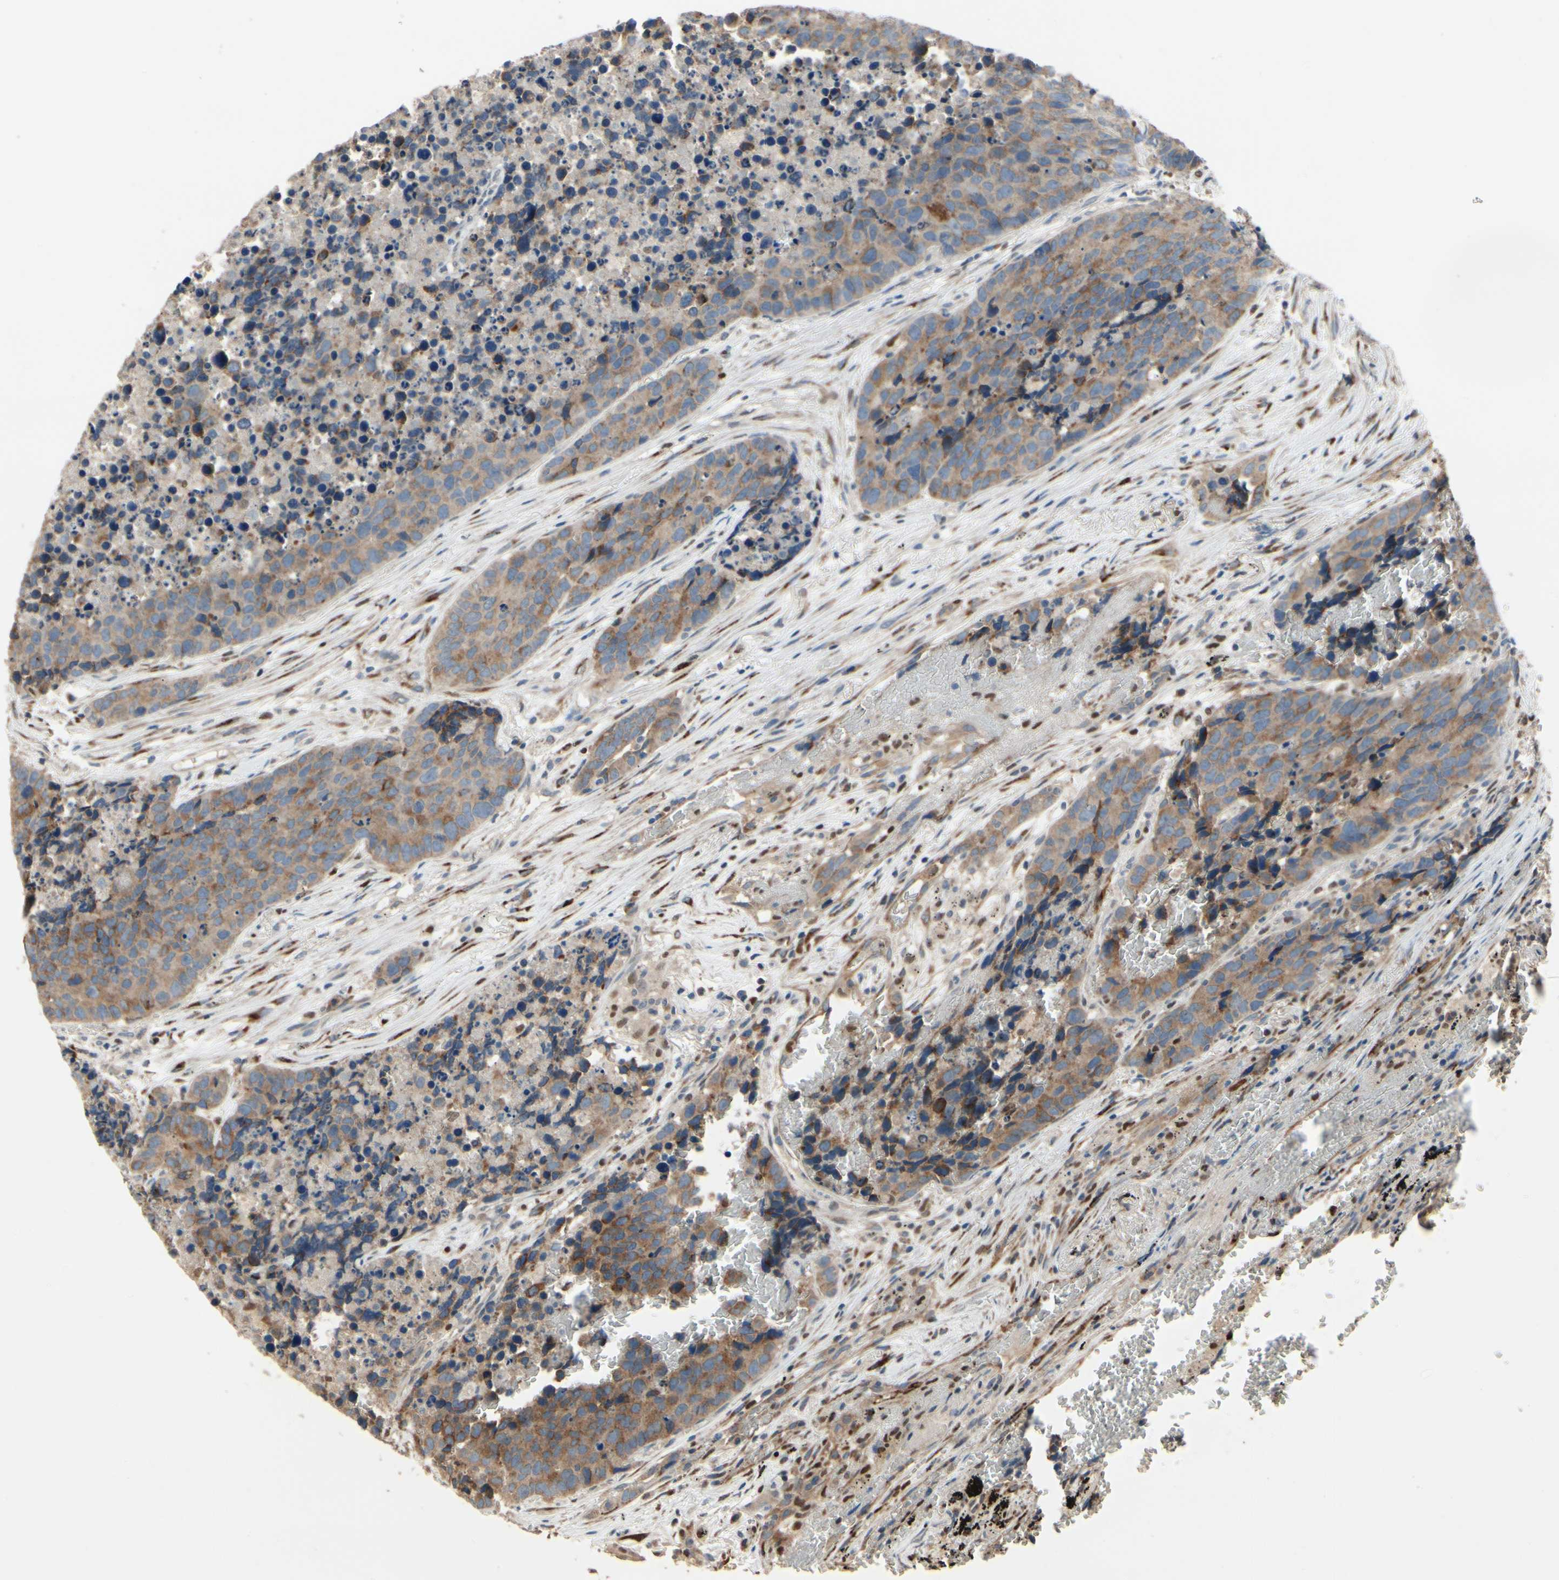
{"staining": {"intensity": "moderate", "quantity": ">75%", "location": "cytoplasmic/membranous"}, "tissue": "carcinoid", "cell_type": "Tumor cells", "image_type": "cancer", "snomed": [{"axis": "morphology", "description": "Carcinoid, malignant, NOS"}, {"axis": "topography", "description": "Lung"}], "caption": "Protein staining of malignant carcinoid tissue displays moderate cytoplasmic/membranous positivity in about >75% of tumor cells.", "gene": "CGREF1", "patient": {"sex": "male", "age": 60}}